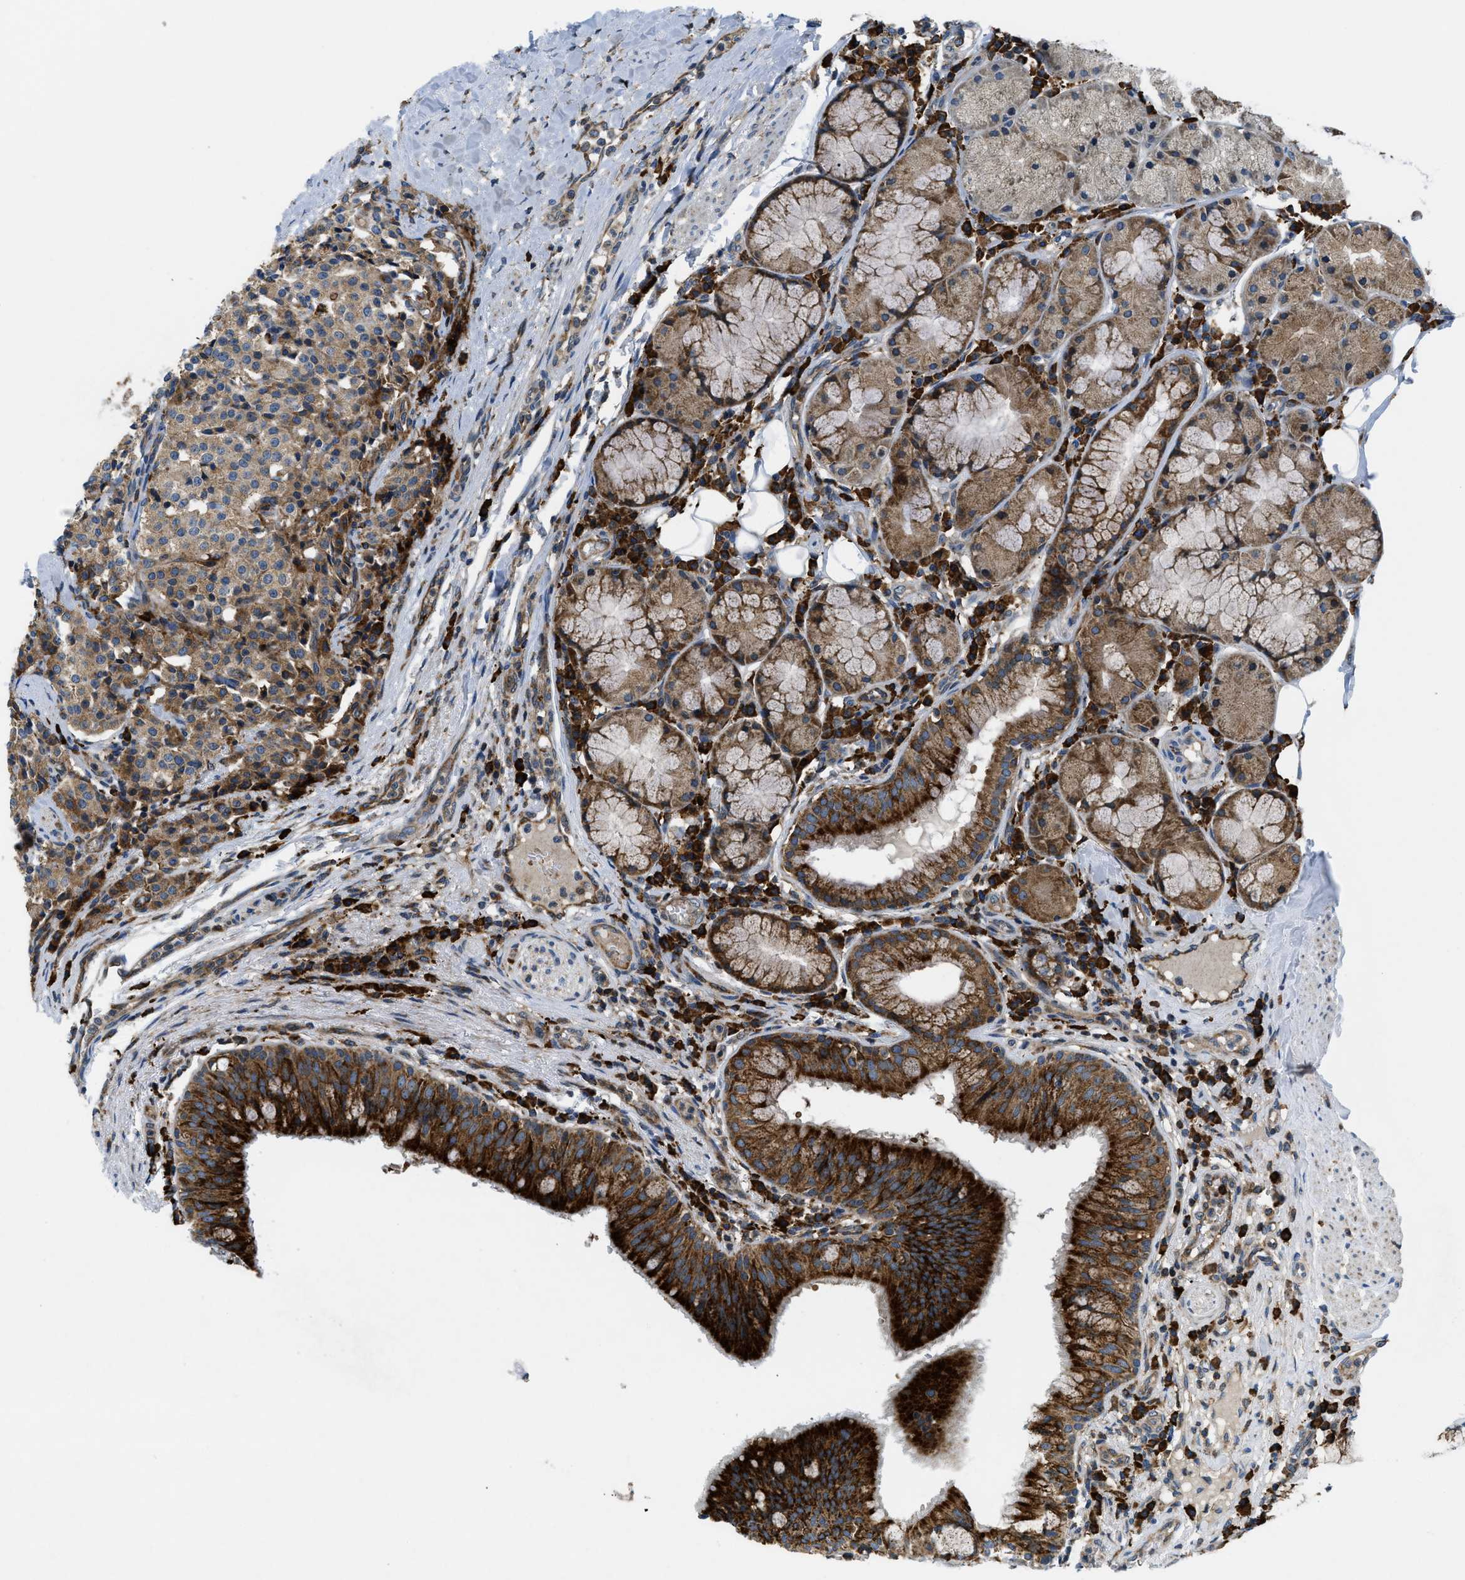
{"staining": {"intensity": "moderate", "quantity": ">75%", "location": "cytoplasmic/membranous"}, "tissue": "carcinoid", "cell_type": "Tumor cells", "image_type": "cancer", "snomed": [{"axis": "morphology", "description": "Carcinoid, malignant, NOS"}, {"axis": "topography", "description": "Lung"}], "caption": "A medium amount of moderate cytoplasmic/membranous positivity is identified in approximately >75% of tumor cells in carcinoid tissue.", "gene": "CSPG4", "patient": {"sex": "male", "age": 30}}